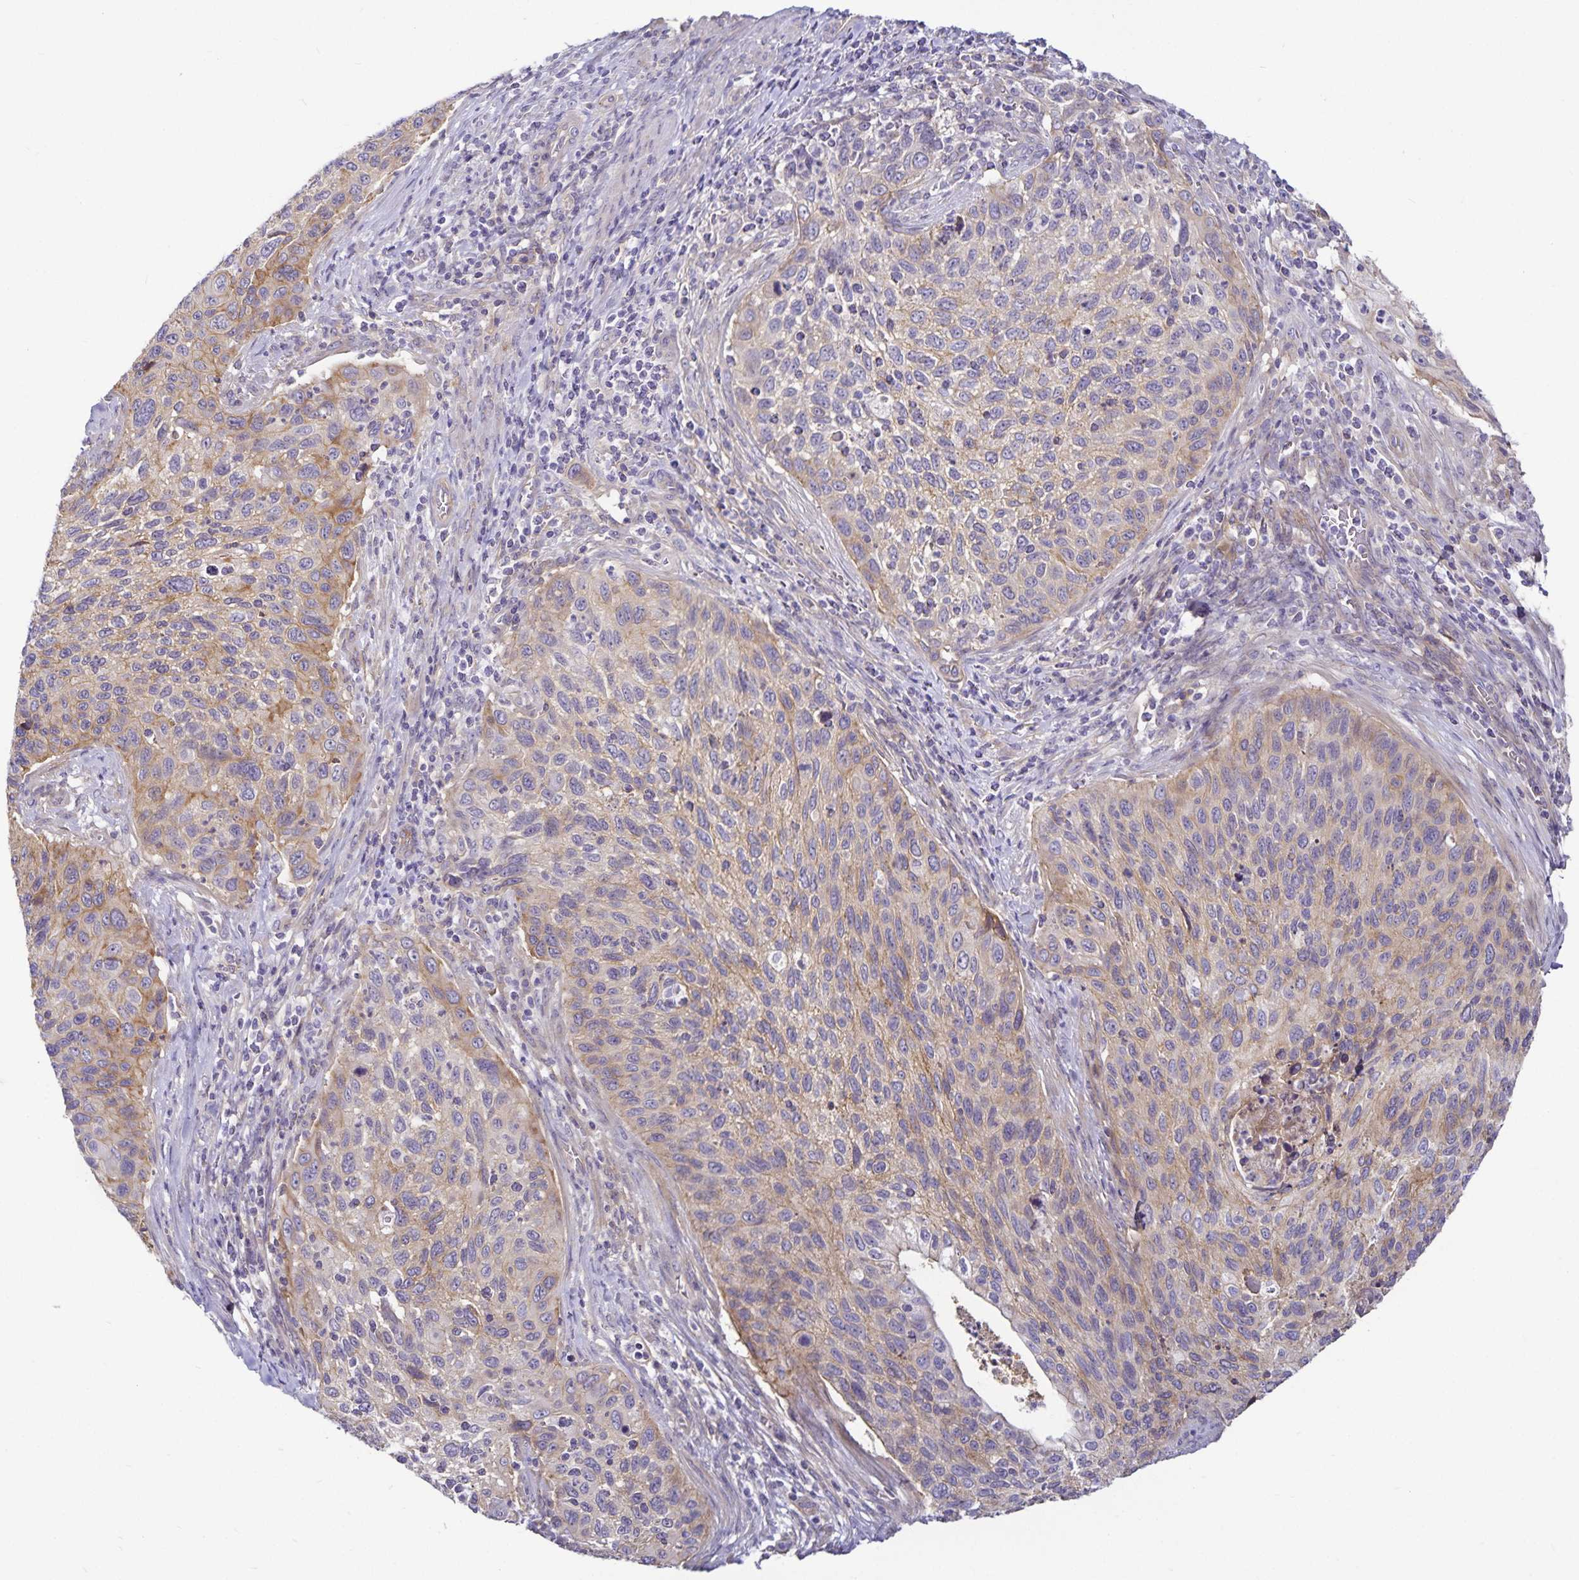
{"staining": {"intensity": "weak", "quantity": "<25%", "location": "cytoplasmic/membranous"}, "tissue": "cervical cancer", "cell_type": "Tumor cells", "image_type": "cancer", "snomed": [{"axis": "morphology", "description": "Squamous cell carcinoma, NOS"}, {"axis": "topography", "description": "Cervix"}], "caption": "Immunohistochemistry histopathology image of neoplastic tissue: squamous cell carcinoma (cervical) stained with DAB (3,3'-diaminobenzidine) displays no significant protein staining in tumor cells.", "gene": "GNG12", "patient": {"sex": "female", "age": 70}}